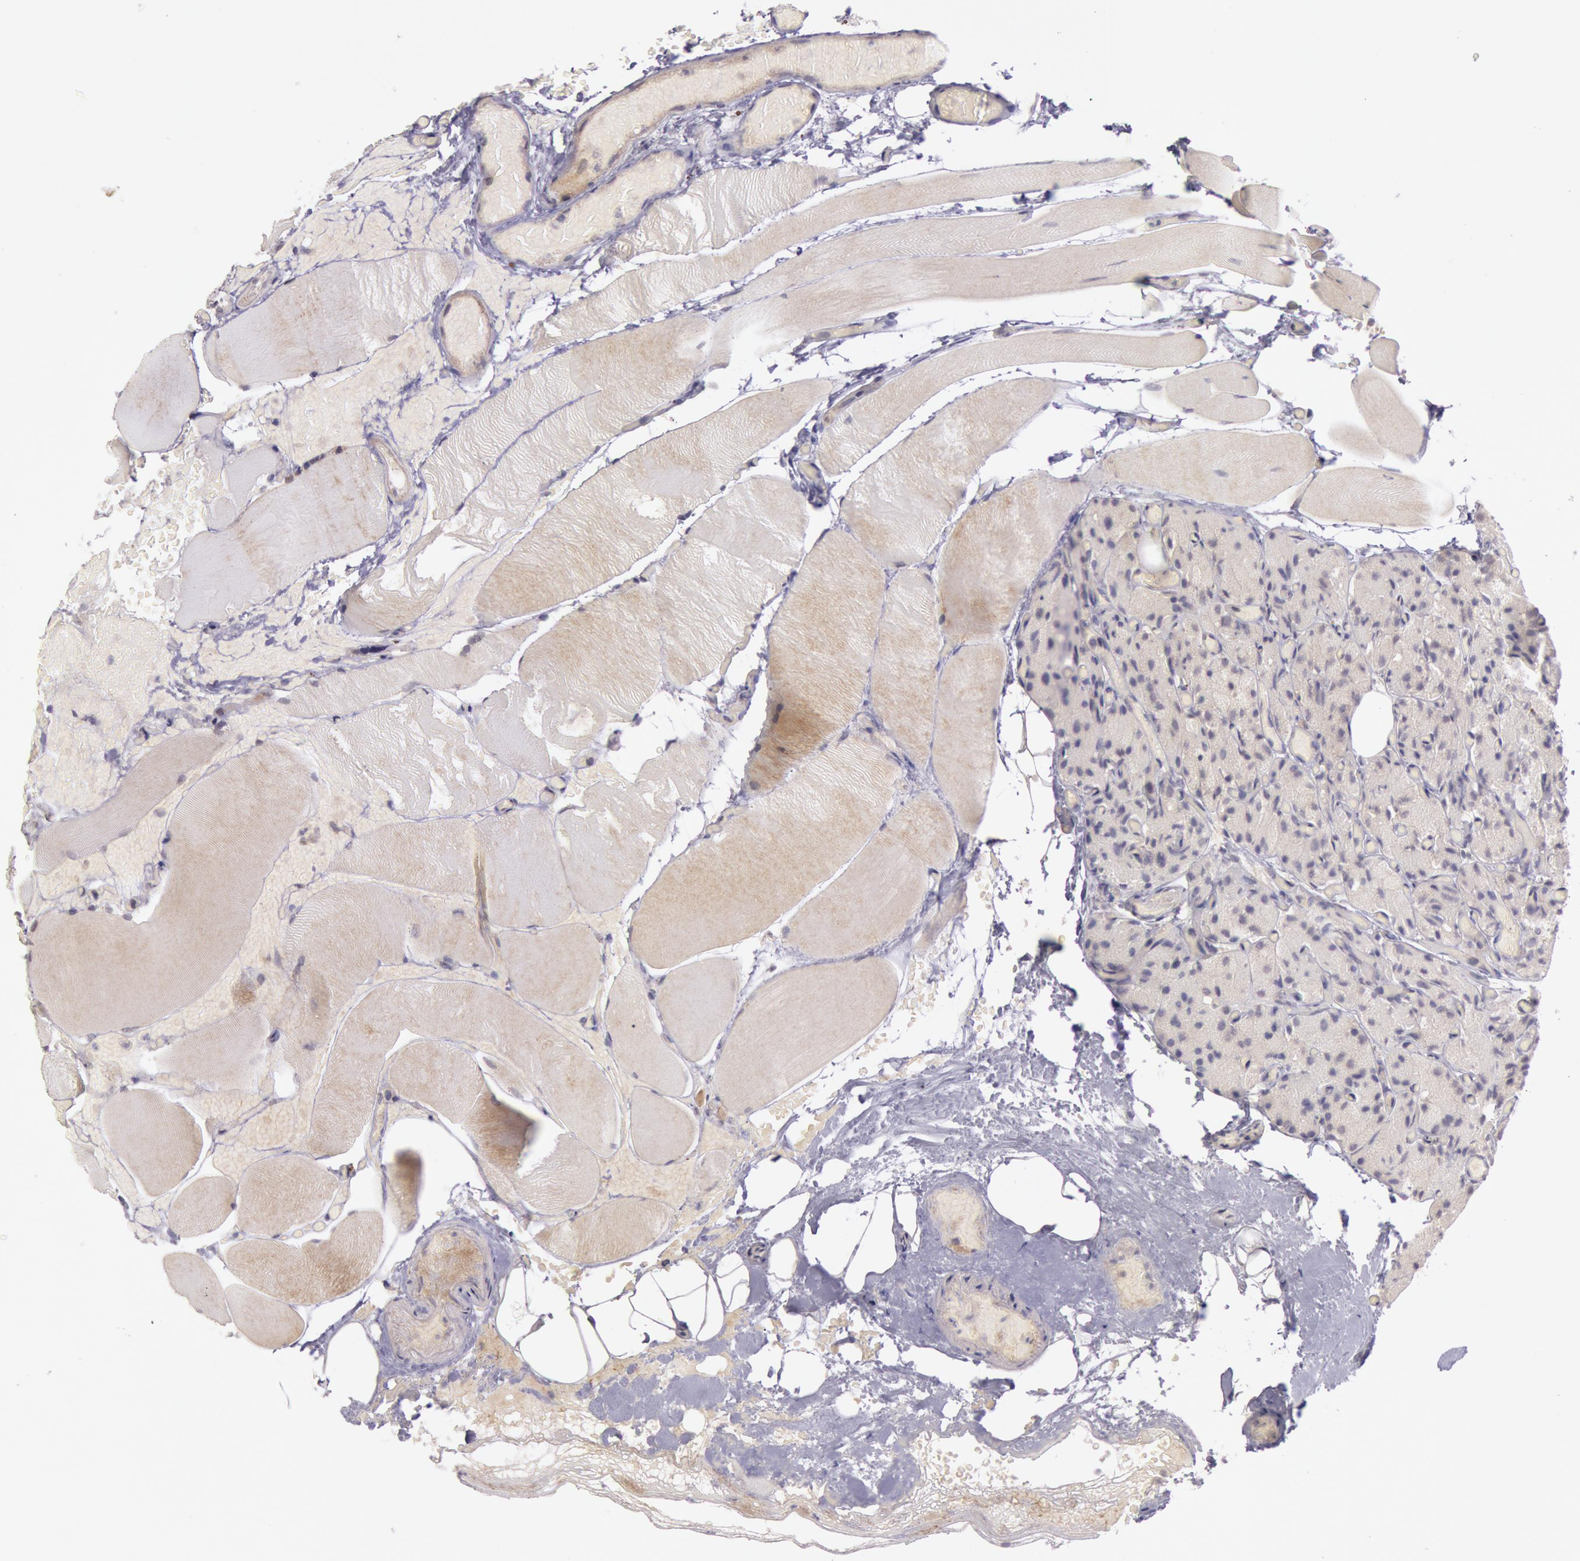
{"staining": {"intensity": "negative", "quantity": "none", "location": "none"}, "tissue": "parathyroid gland", "cell_type": "Glandular cells", "image_type": "normal", "snomed": [{"axis": "morphology", "description": "Normal tissue, NOS"}, {"axis": "topography", "description": "Skeletal muscle"}, {"axis": "topography", "description": "Parathyroid gland"}], "caption": "Immunohistochemistry of normal human parathyroid gland reveals no expression in glandular cells. (DAB immunohistochemistry (IHC), high magnification).", "gene": "TRIB2", "patient": {"sex": "female", "age": 37}}